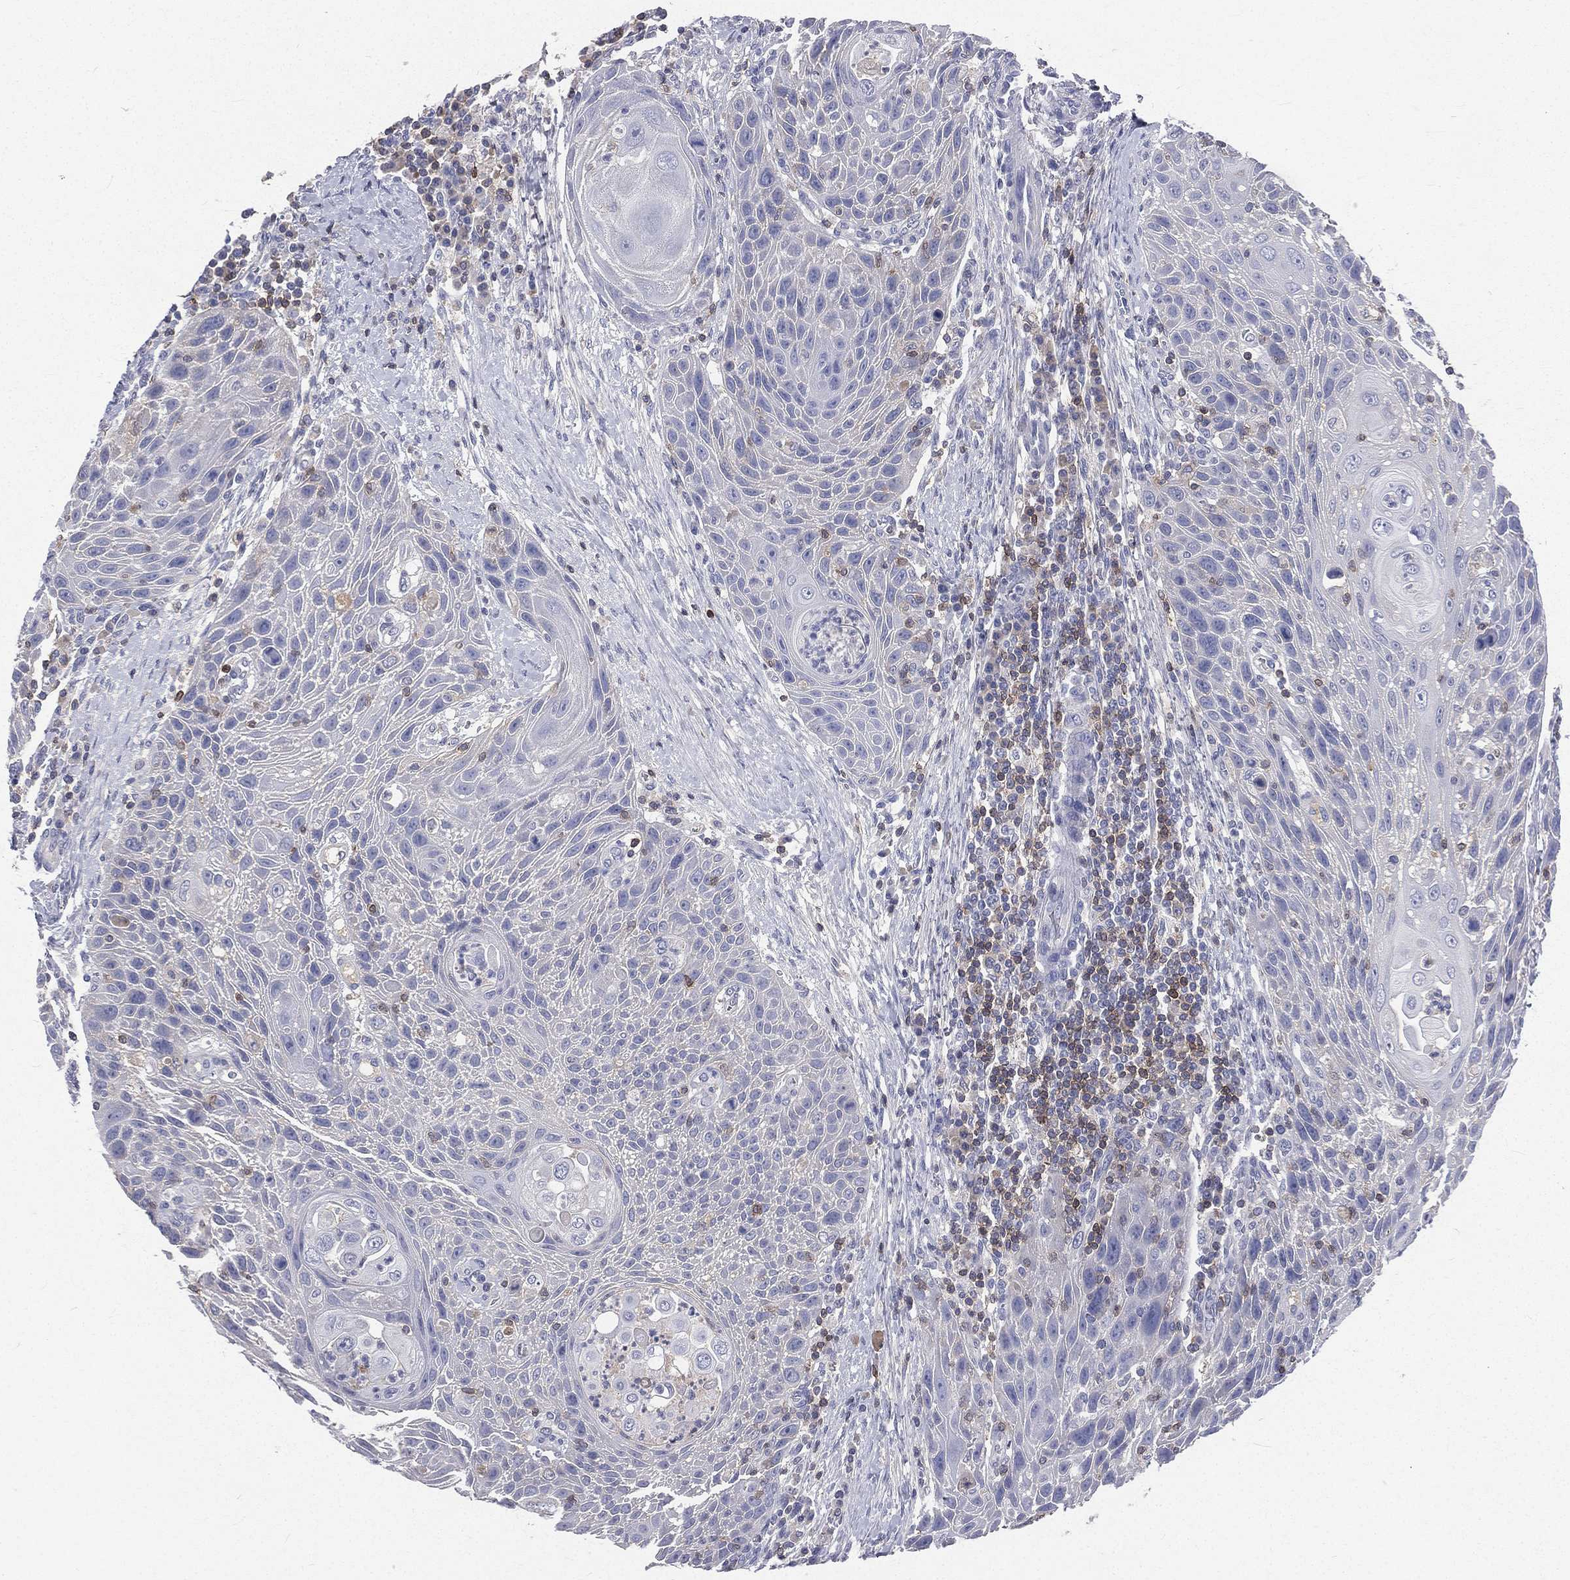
{"staining": {"intensity": "negative", "quantity": "none", "location": "none"}, "tissue": "head and neck cancer", "cell_type": "Tumor cells", "image_type": "cancer", "snomed": [{"axis": "morphology", "description": "Squamous cell carcinoma, NOS"}, {"axis": "topography", "description": "Head-Neck"}], "caption": "Micrograph shows no significant protein positivity in tumor cells of head and neck cancer (squamous cell carcinoma).", "gene": "CD3D", "patient": {"sex": "male", "age": 69}}